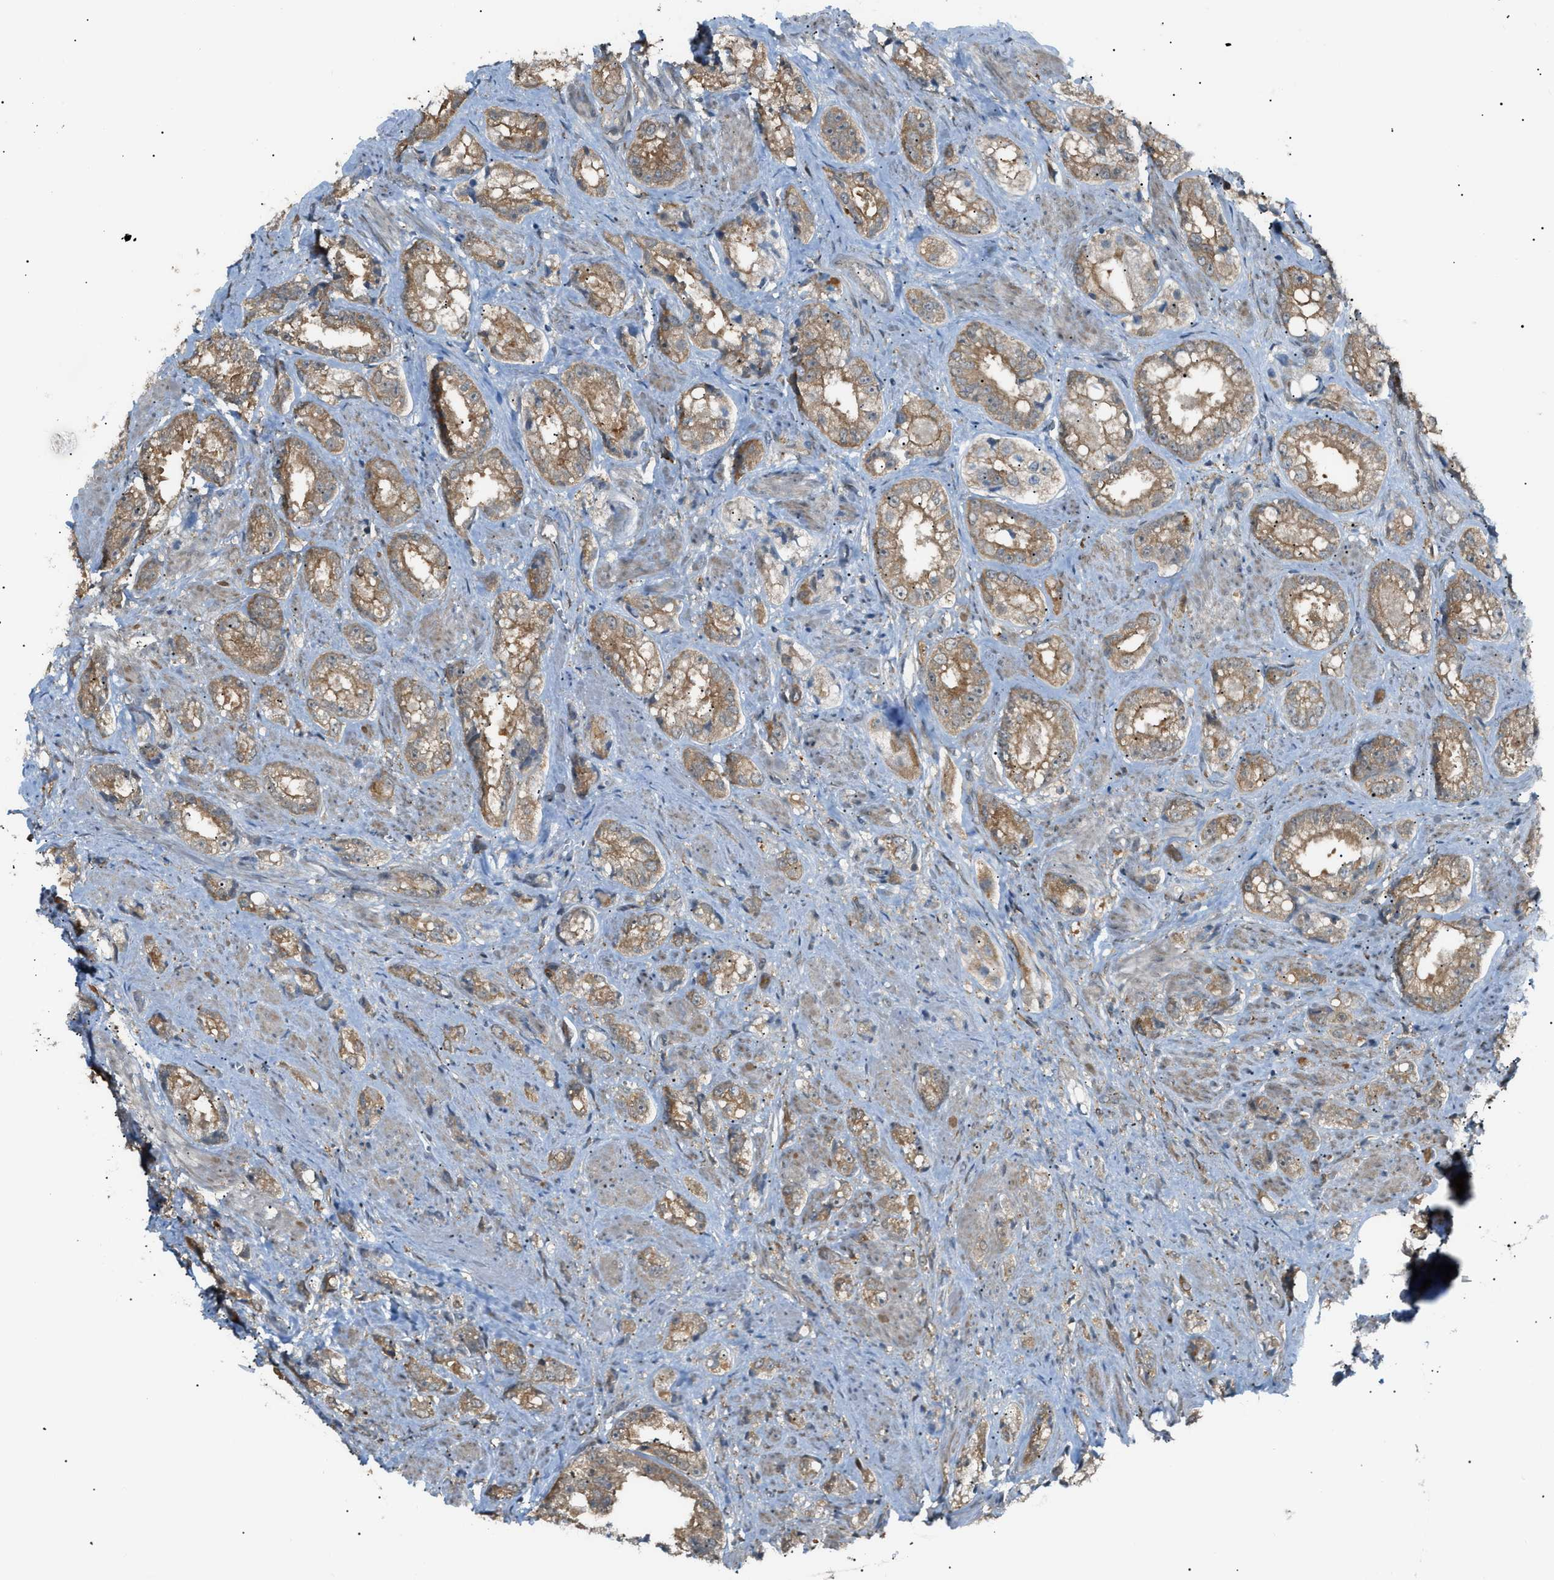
{"staining": {"intensity": "moderate", "quantity": ">75%", "location": "cytoplasmic/membranous"}, "tissue": "prostate cancer", "cell_type": "Tumor cells", "image_type": "cancer", "snomed": [{"axis": "morphology", "description": "Adenocarcinoma, High grade"}, {"axis": "topography", "description": "Prostate"}], "caption": "Brown immunohistochemical staining in prostate cancer (high-grade adenocarcinoma) displays moderate cytoplasmic/membranous expression in about >75% of tumor cells.", "gene": "LPIN2", "patient": {"sex": "male", "age": 61}}